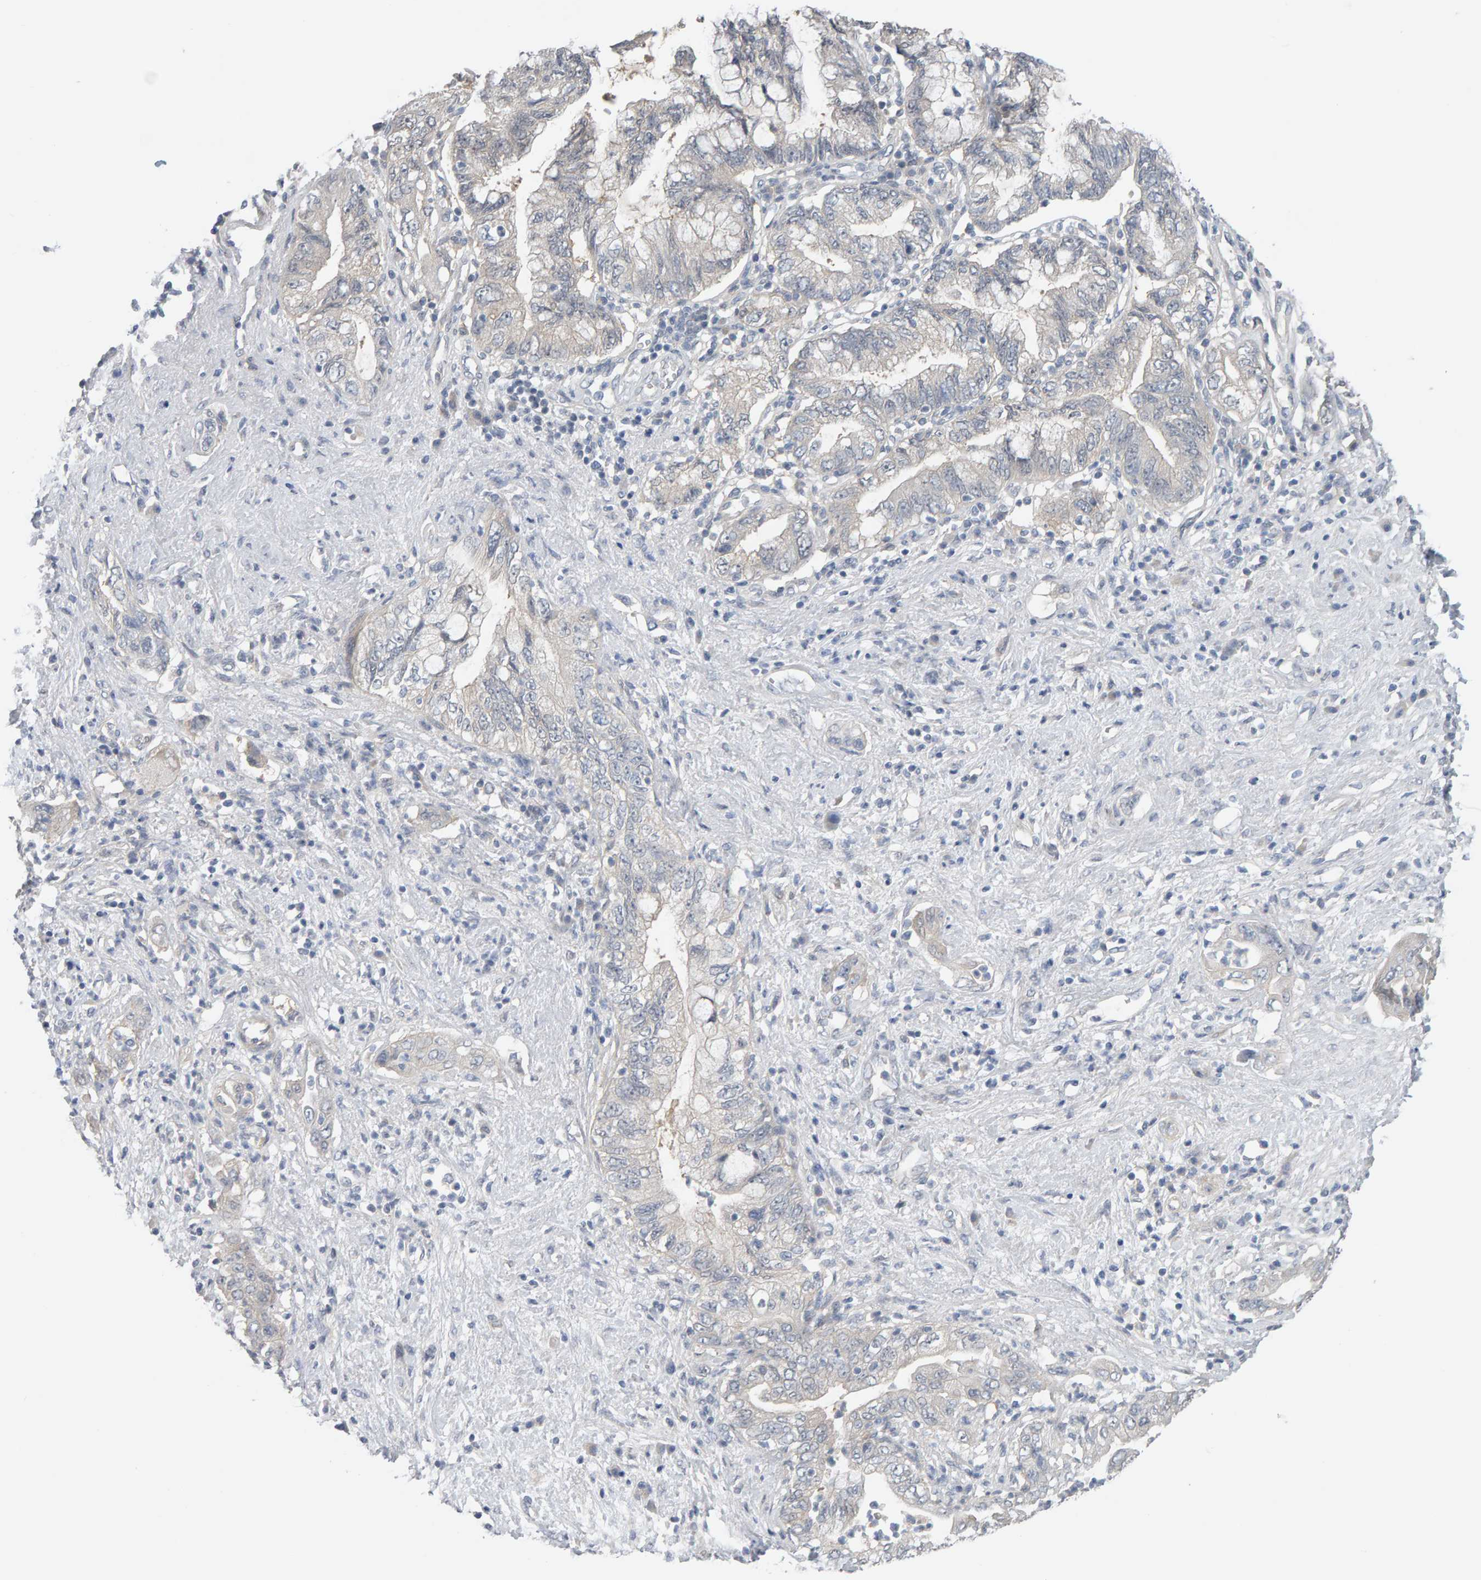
{"staining": {"intensity": "negative", "quantity": "none", "location": "none"}, "tissue": "pancreatic cancer", "cell_type": "Tumor cells", "image_type": "cancer", "snomed": [{"axis": "morphology", "description": "Adenocarcinoma, NOS"}, {"axis": "topography", "description": "Pancreas"}], "caption": "Pancreatic cancer was stained to show a protein in brown. There is no significant positivity in tumor cells. (DAB (3,3'-diaminobenzidine) immunohistochemistry (IHC) visualized using brightfield microscopy, high magnification).", "gene": "GFUS", "patient": {"sex": "female", "age": 73}}